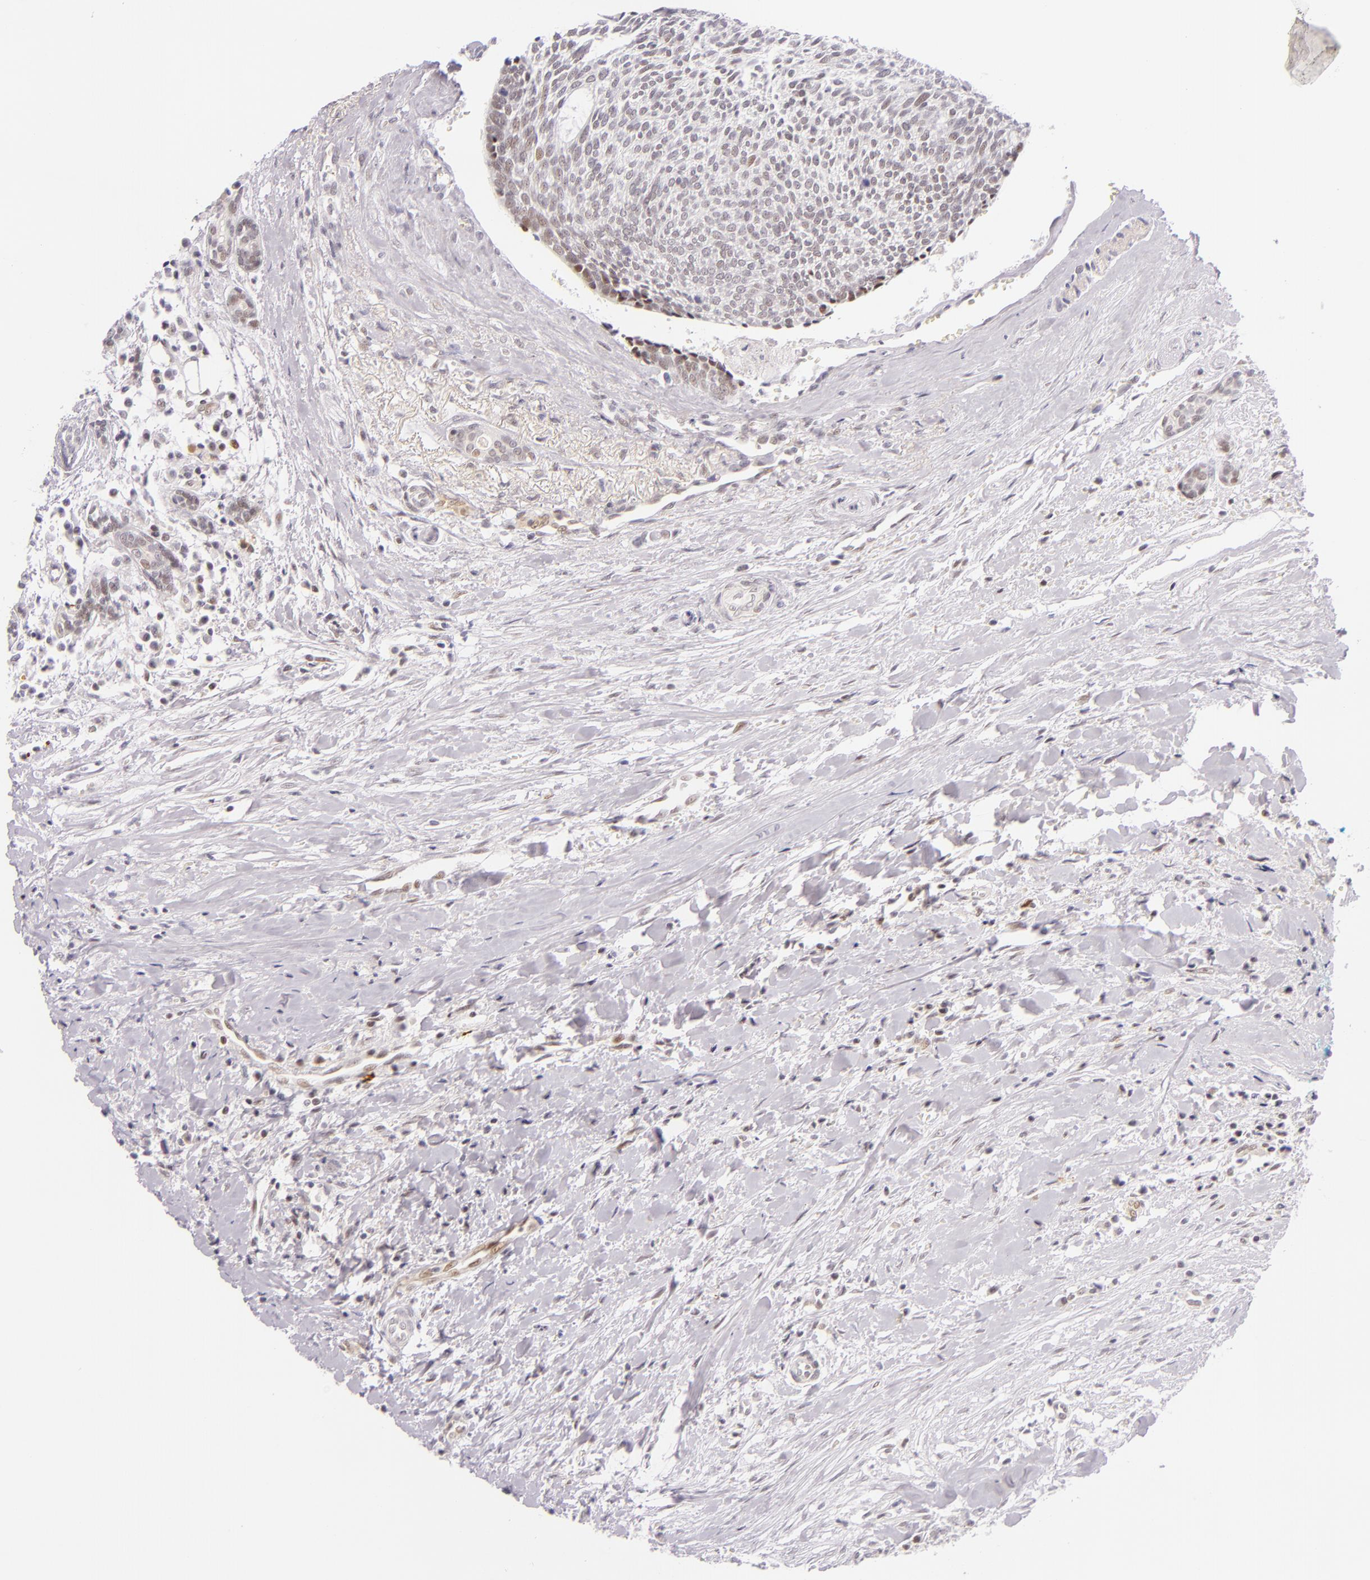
{"staining": {"intensity": "moderate", "quantity": "25%-75%", "location": "nuclear"}, "tissue": "head and neck cancer", "cell_type": "Tumor cells", "image_type": "cancer", "snomed": [{"axis": "morphology", "description": "Squamous cell carcinoma, NOS"}, {"axis": "topography", "description": "Salivary gland"}, {"axis": "topography", "description": "Head-Neck"}], "caption": "Immunohistochemistry (IHC) staining of head and neck squamous cell carcinoma, which demonstrates medium levels of moderate nuclear positivity in approximately 25%-75% of tumor cells indicating moderate nuclear protein staining. The staining was performed using DAB (brown) for protein detection and nuclei were counterstained in hematoxylin (blue).", "gene": "BCL3", "patient": {"sex": "male", "age": 70}}